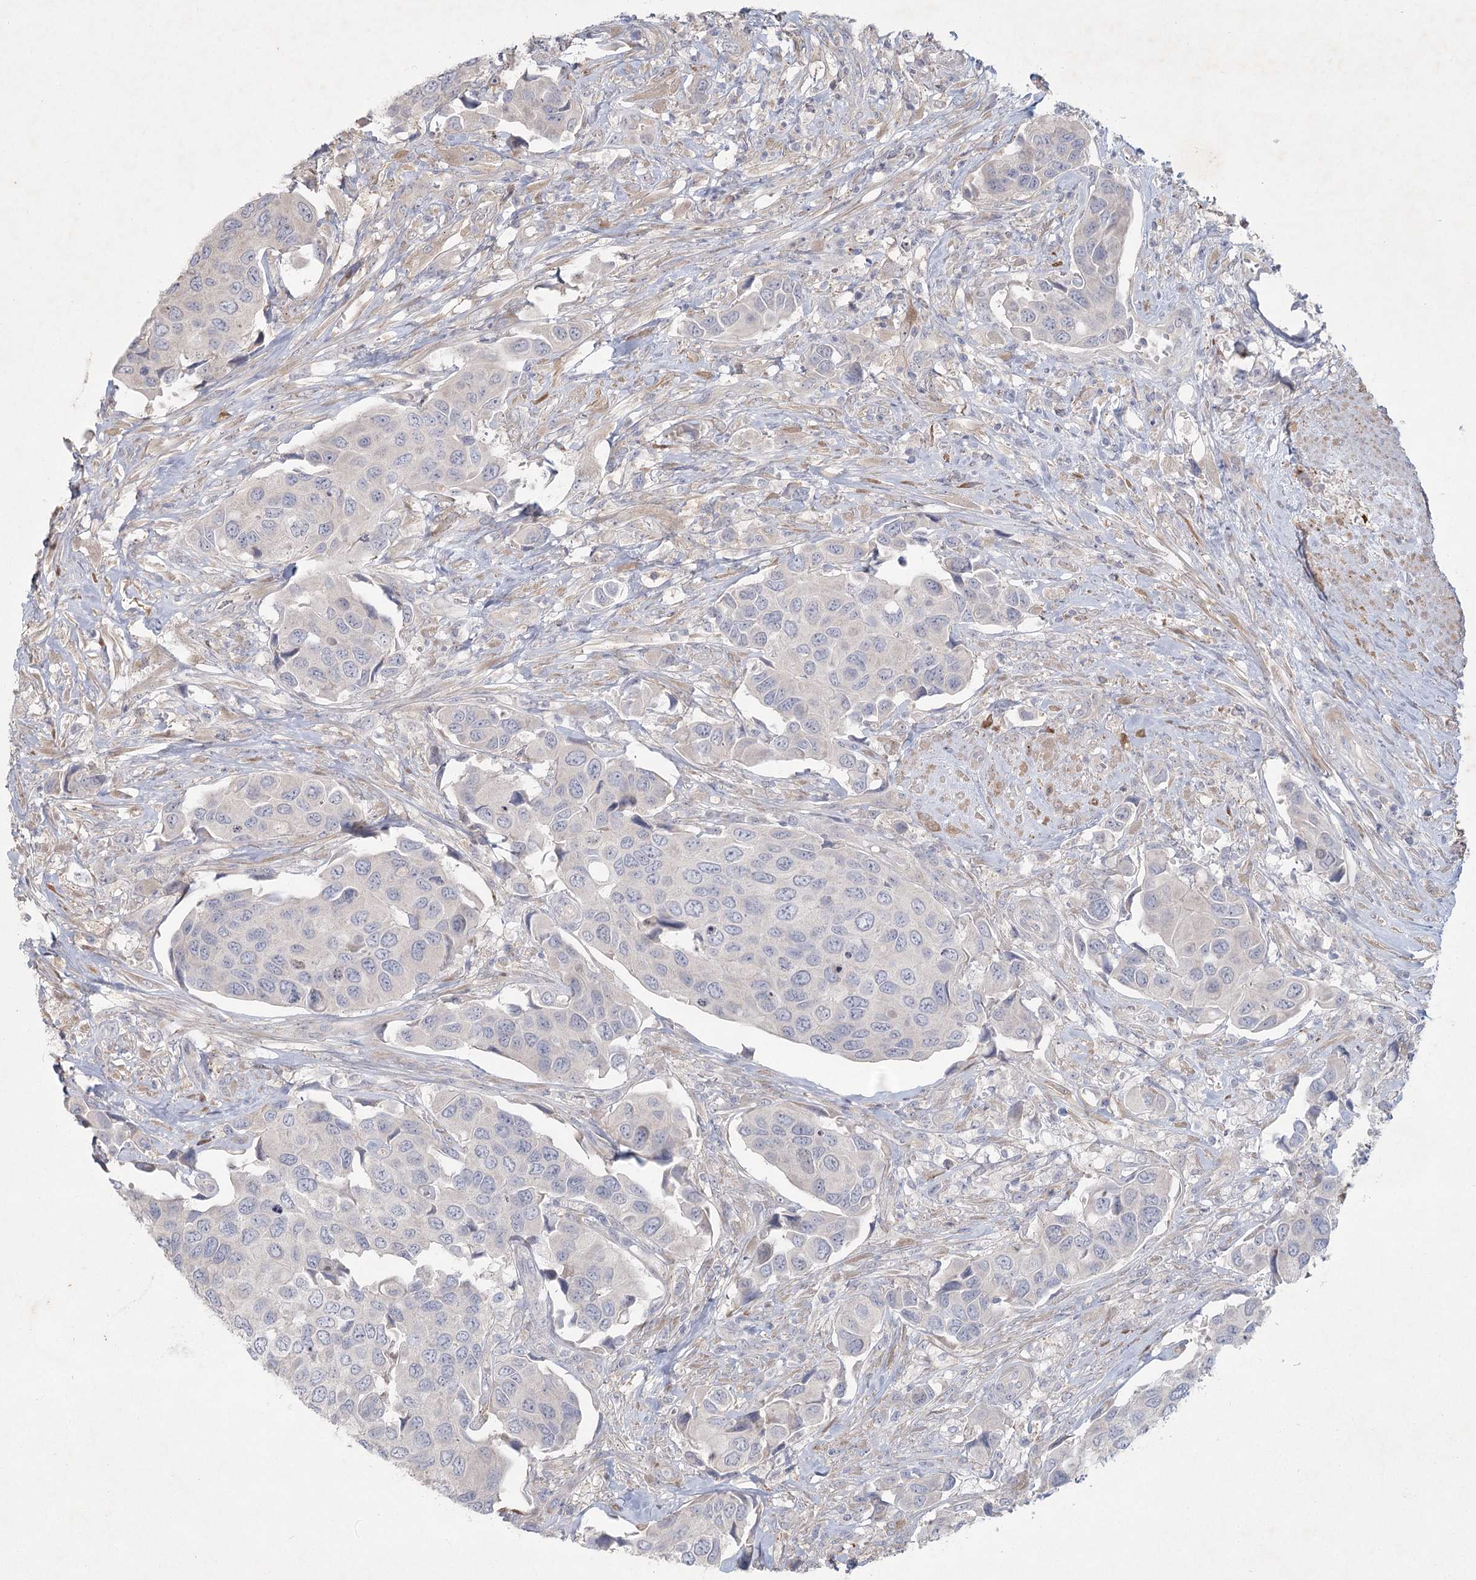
{"staining": {"intensity": "negative", "quantity": "none", "location": "none"}, "tissue": "urothelial cancer", "cell_type": "Tumor cells", "image_type": "cancer", "snomed": [{"axis": "morphology", "description": "Urothelial carcinoma, High grade"}, {"axis": "topography", "description": "Urinary bladder"}], "caption": "The immunohistochemistry (IHC) photomicrograph has no significant expression in tumor cells of urothelial cancer tissue. (Stains: DAB immunohistochemistry with hematoxylin counter stain, Microscopy: brightfield microscopy at high magnification).", "gene": "FAM110C", "patient": {"sex": "male", "age": 74}}